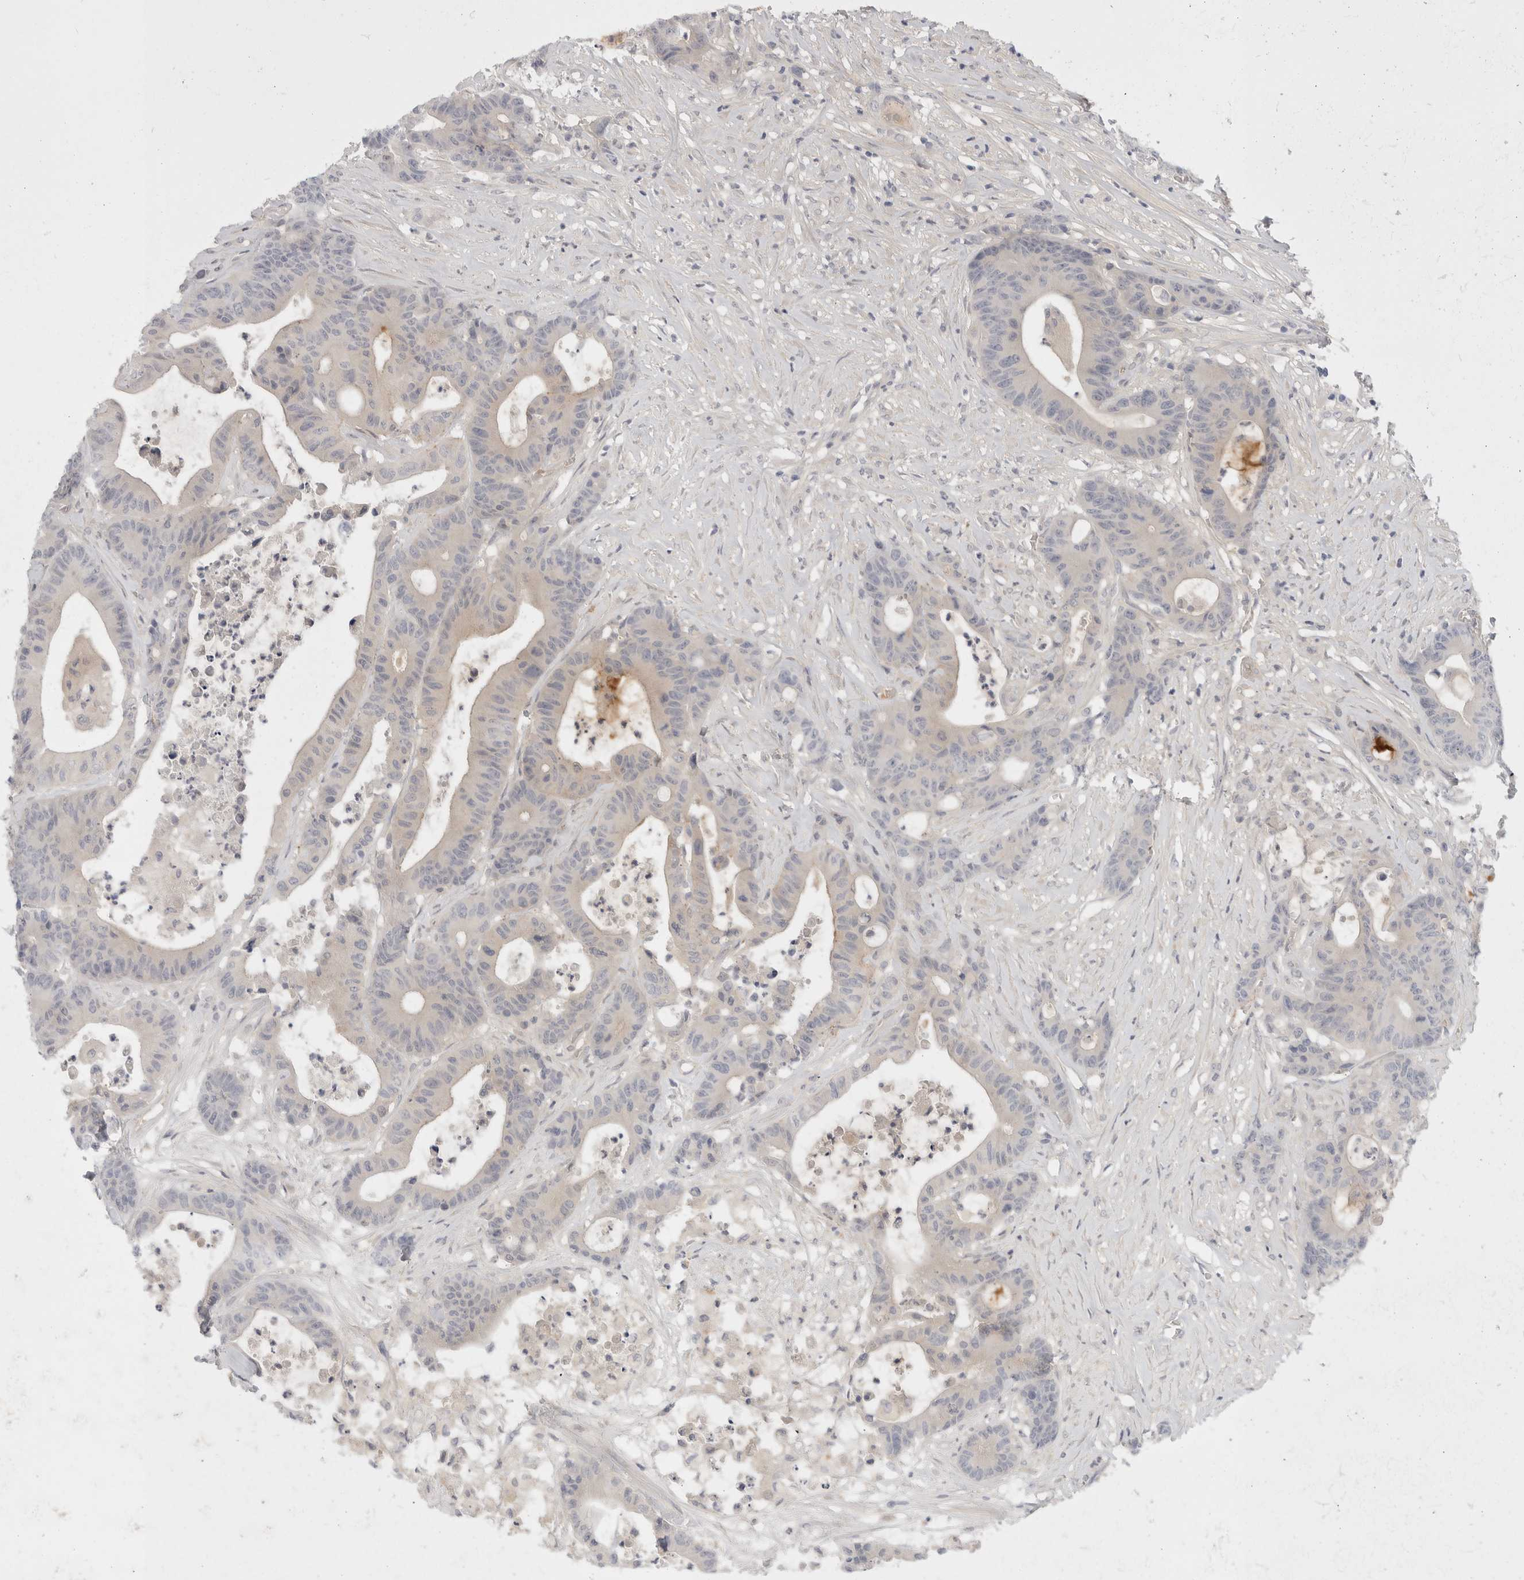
{"staining": {"intensity": "negative", "quantity": "none", "location": "none"}, "tissue": "colorectal cancer", "cell_type": "Tumor cells", "image_type": "cancer", "snomed": [{"axis": "morphology", "description": "Adenocarcinoma, NOS"}, {"axis": "topography", "description": "Colon"}], "caption": "There is no significant staining in tumor cells of colorectal cancer.", "gene": "TOM1L2", "patient": {"sex": "female", "age": 84}}